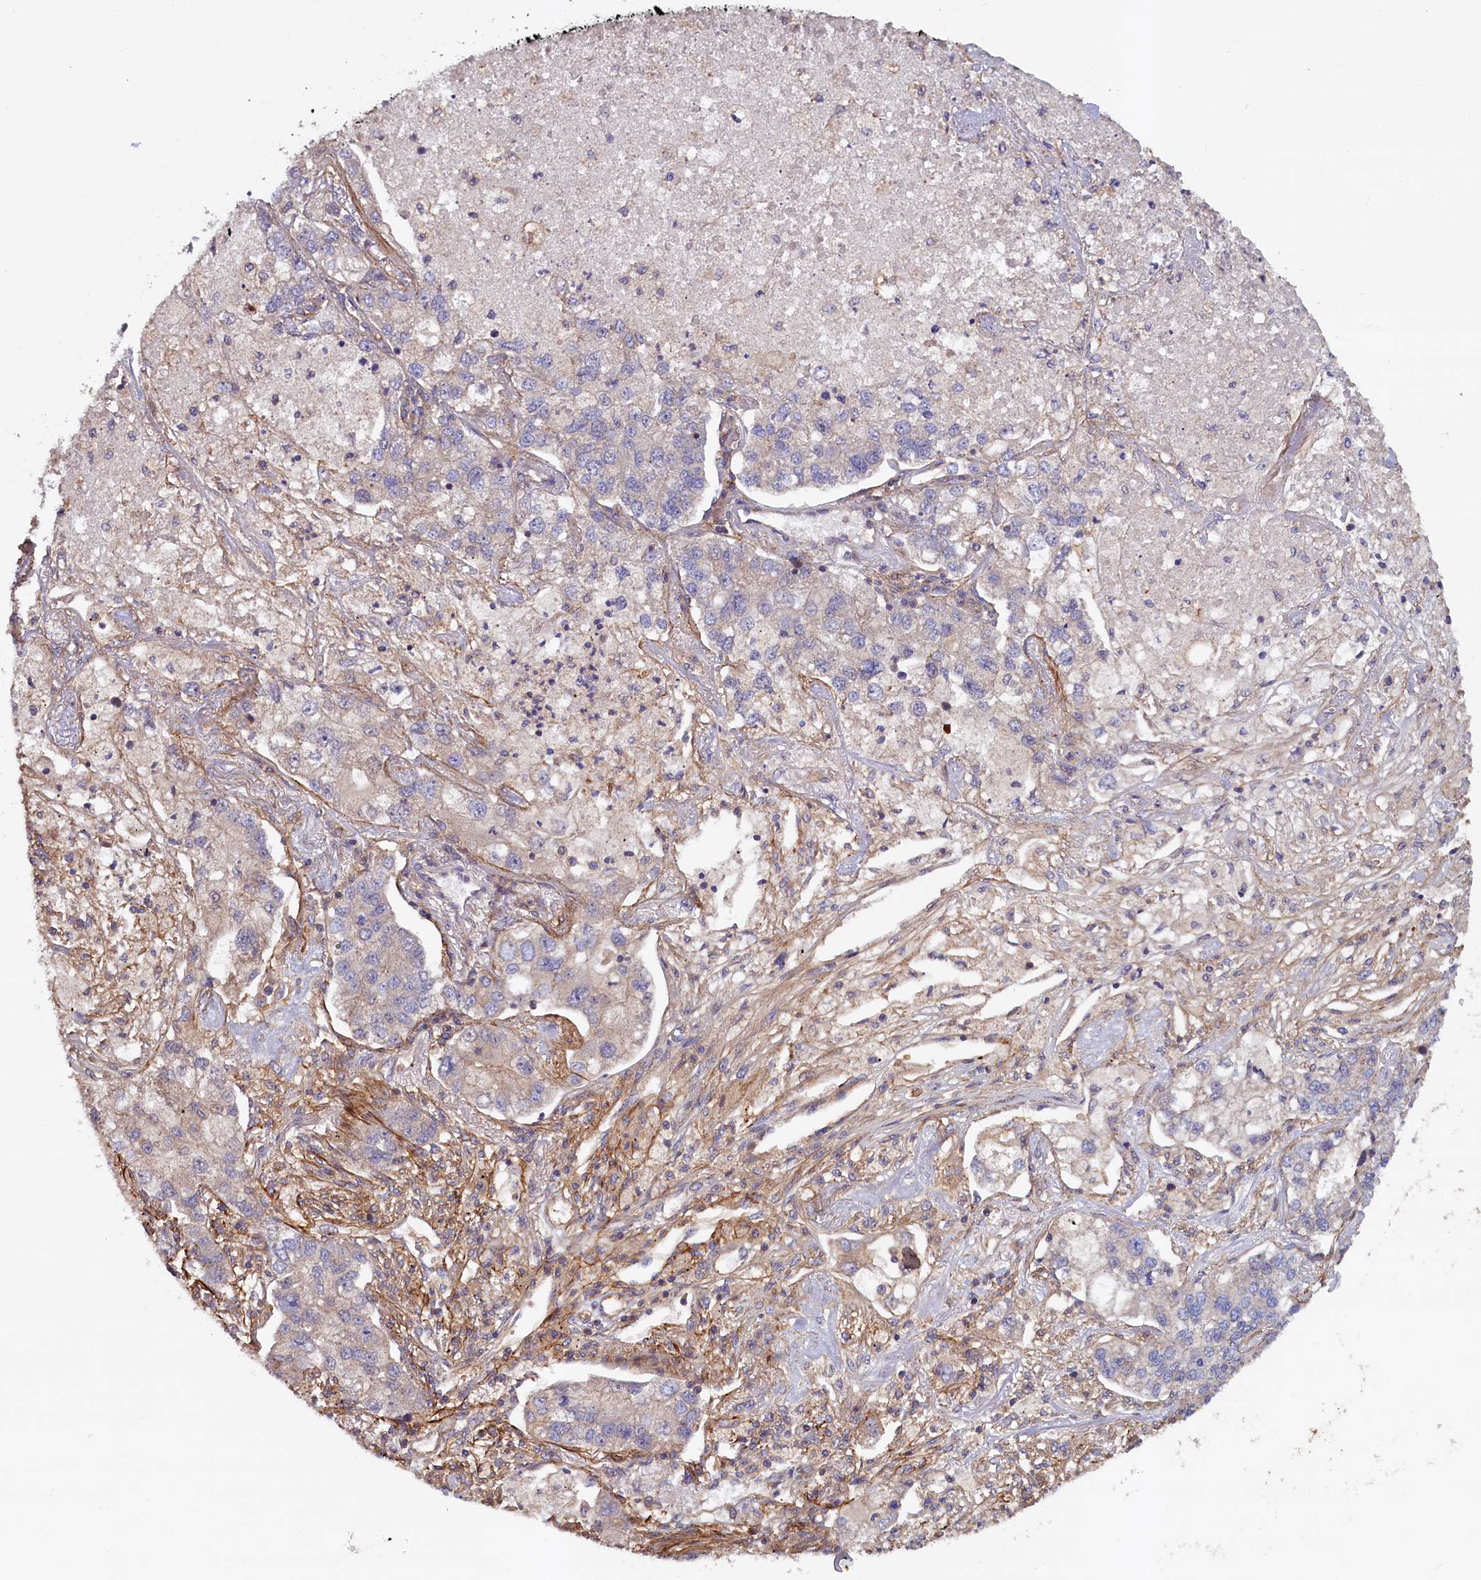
{"staining": {"intensity": "negative", "quantity": "none", "location": "none"}, "tissue": "lung cancer", "cell_type": "Tumor cells", "image_type": "cancer", "snomed": [{"axis": "morphology", "description": "Adenocarcinoma, NOS"}, {"axis": "topography", "description": "Lung"}], "caption": "Immunohistochemistry micrograph of human lung cancer (adenocarcinoma) stained for a protein (brown), which displays no positivity in tumor cells. Nuclei are stained in blue.", "gene": "DUOXA1", "patient": {"sex": "male", "age": 49}}